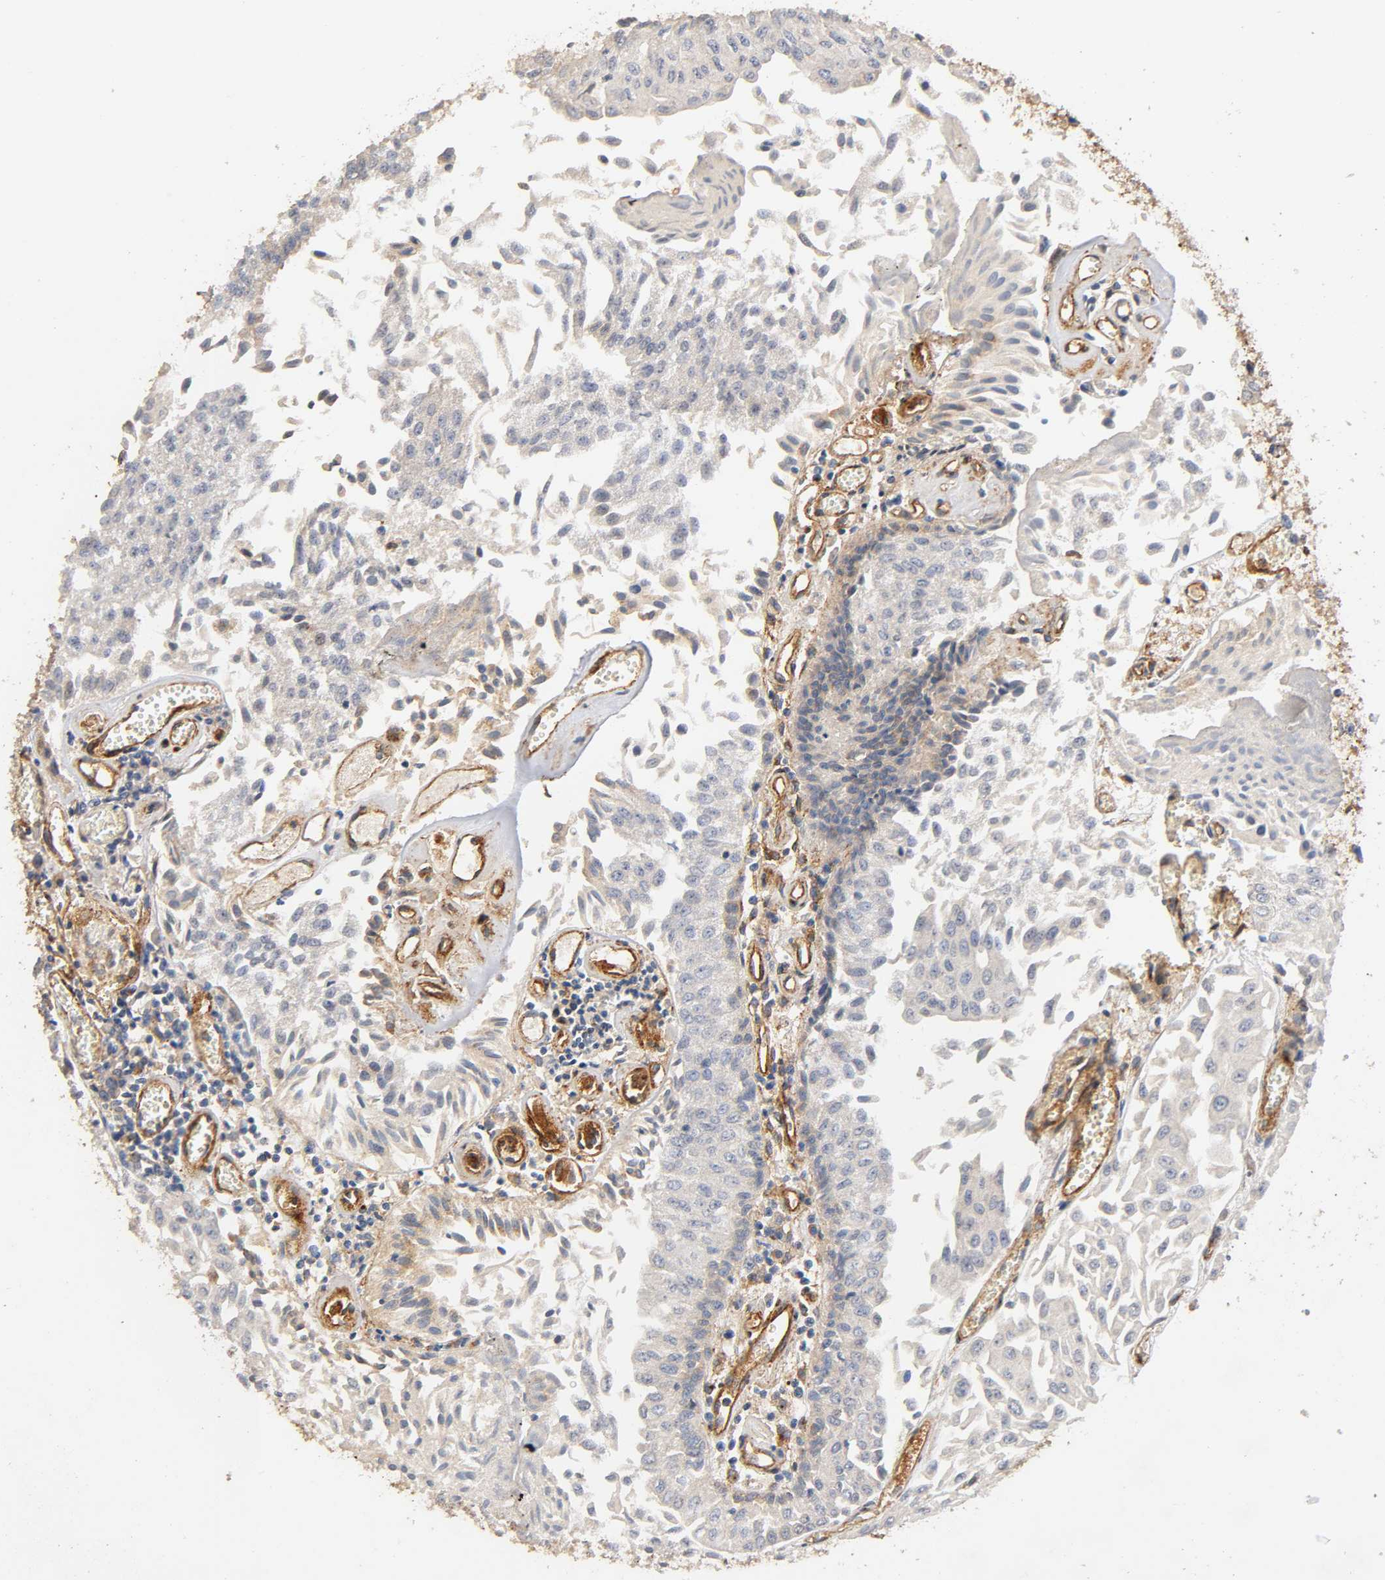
{"staining": {"intensity": "negative", "quantity": "none", "location": "none"}, "tissue": "urothelial cancer", "cell_type": "Tumor cells", "image_type": "cancer", "snomed": [{"axis": "morphology", "description": "Urothelial carcinoma, Low grade"}, {"axis": "topography", "description": "Urinary bladder"}], "caption": "The micrograph displays no staining of tumor cells in urothelial carcinoma (low-grade). (DAB immunohistochemistry (IHC) with hematoxylin counter stain).", "gene": "IFITM3", "patient": {"sex": "male", "age": 86}}